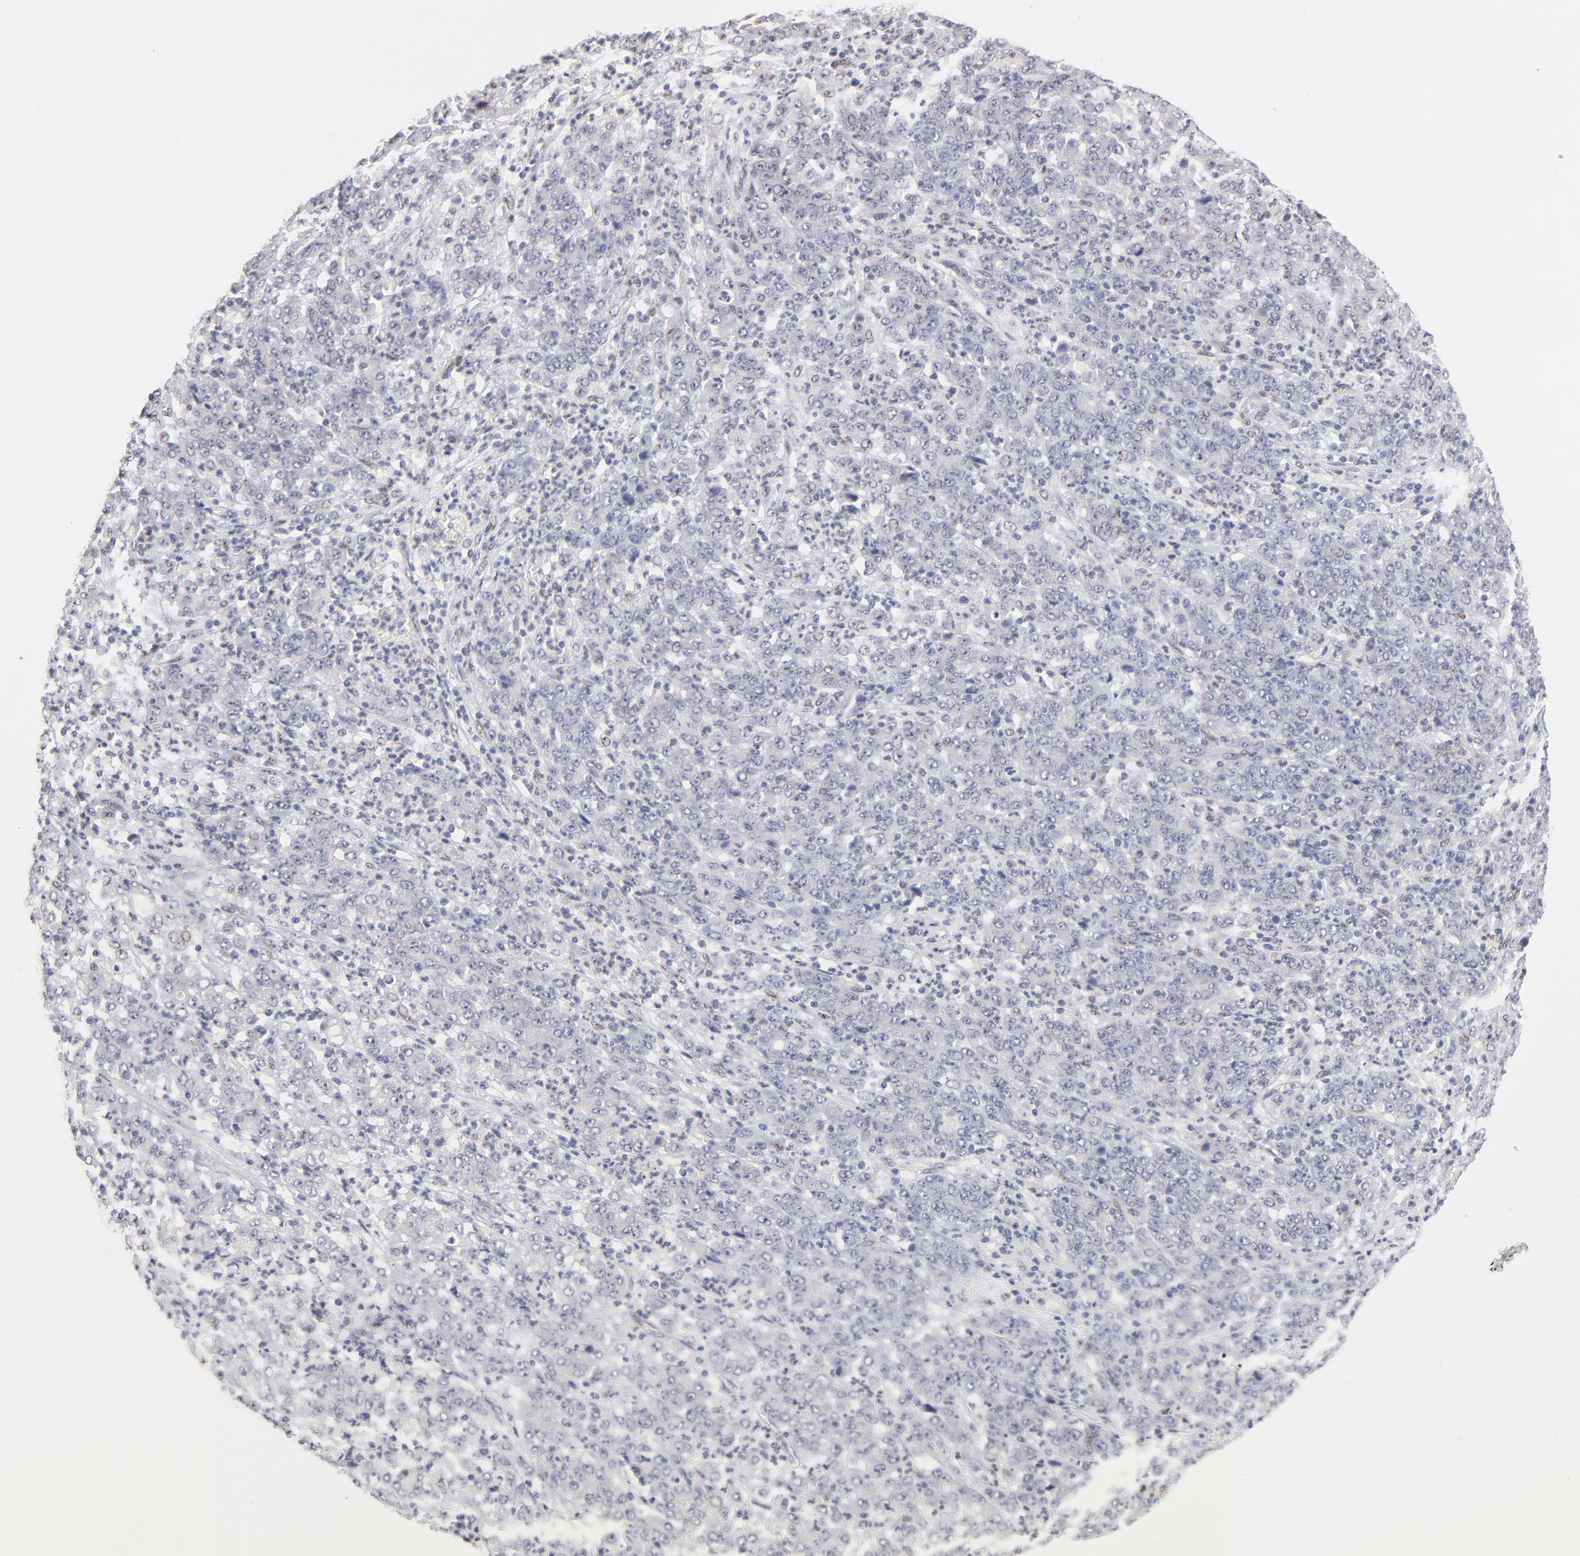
{"staining": {"intensity": "negative", "quantity": "none", "location": "none"}, "tissue": "stomach cancer", "cell_type": "Tumor cells", "image_type": "cancer", "snomed": [{"axis": "morphology", "description": "Adenocarcinoma, NOS"}, {"axis": "topography", "description": "Stomach, lower"}], "caption": "DAB (3,3'-diaminobenzidine) immunohistochemical staining of human stomach cancer displays no significant staining in tumor cells.", "gene": "STAT3", "patient": {"sex": "female", "age": 71}}